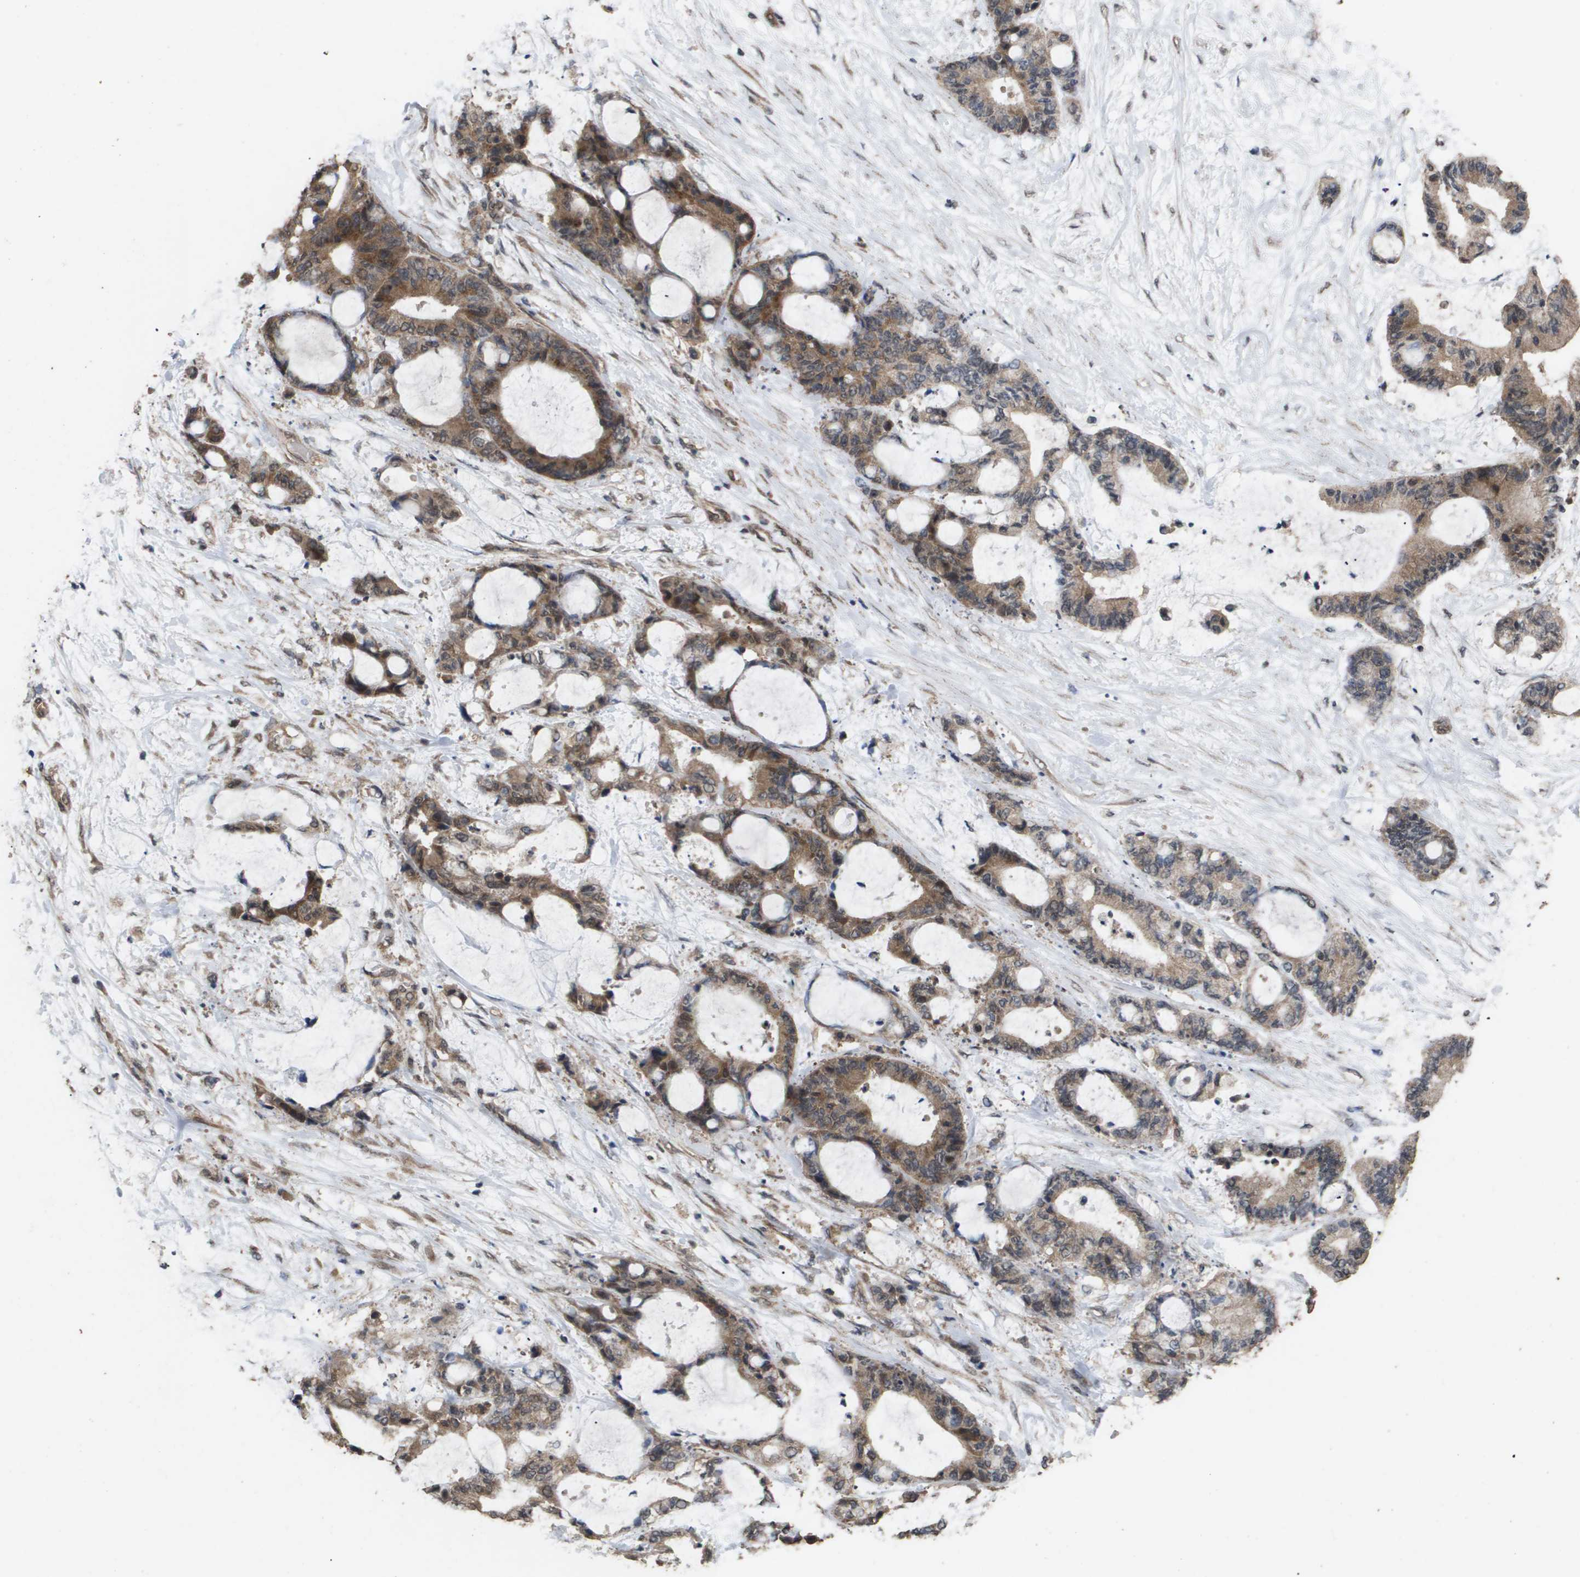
{"staining": {"intensity": "moderate", "quantity": ">75%", "location": "cytoplasmic/membranous"}, "tissue": "liver cancer", "cell_type": "Tumor cells", "image_type": "cancer", "snomed": [{"axis": "morphology", "description": "Cholangiocarcinoma"}, {"axis": "topography", "description": "Liver"}], "caption": "Protein expression analysis of human liver cancer (cholangiocarcinoma) reveals moderate cytoplasmic/membranous positivity in about >75% of tumor cells.", "gene": "CUL5", "patient": {"sex": "female", "age": 73}}